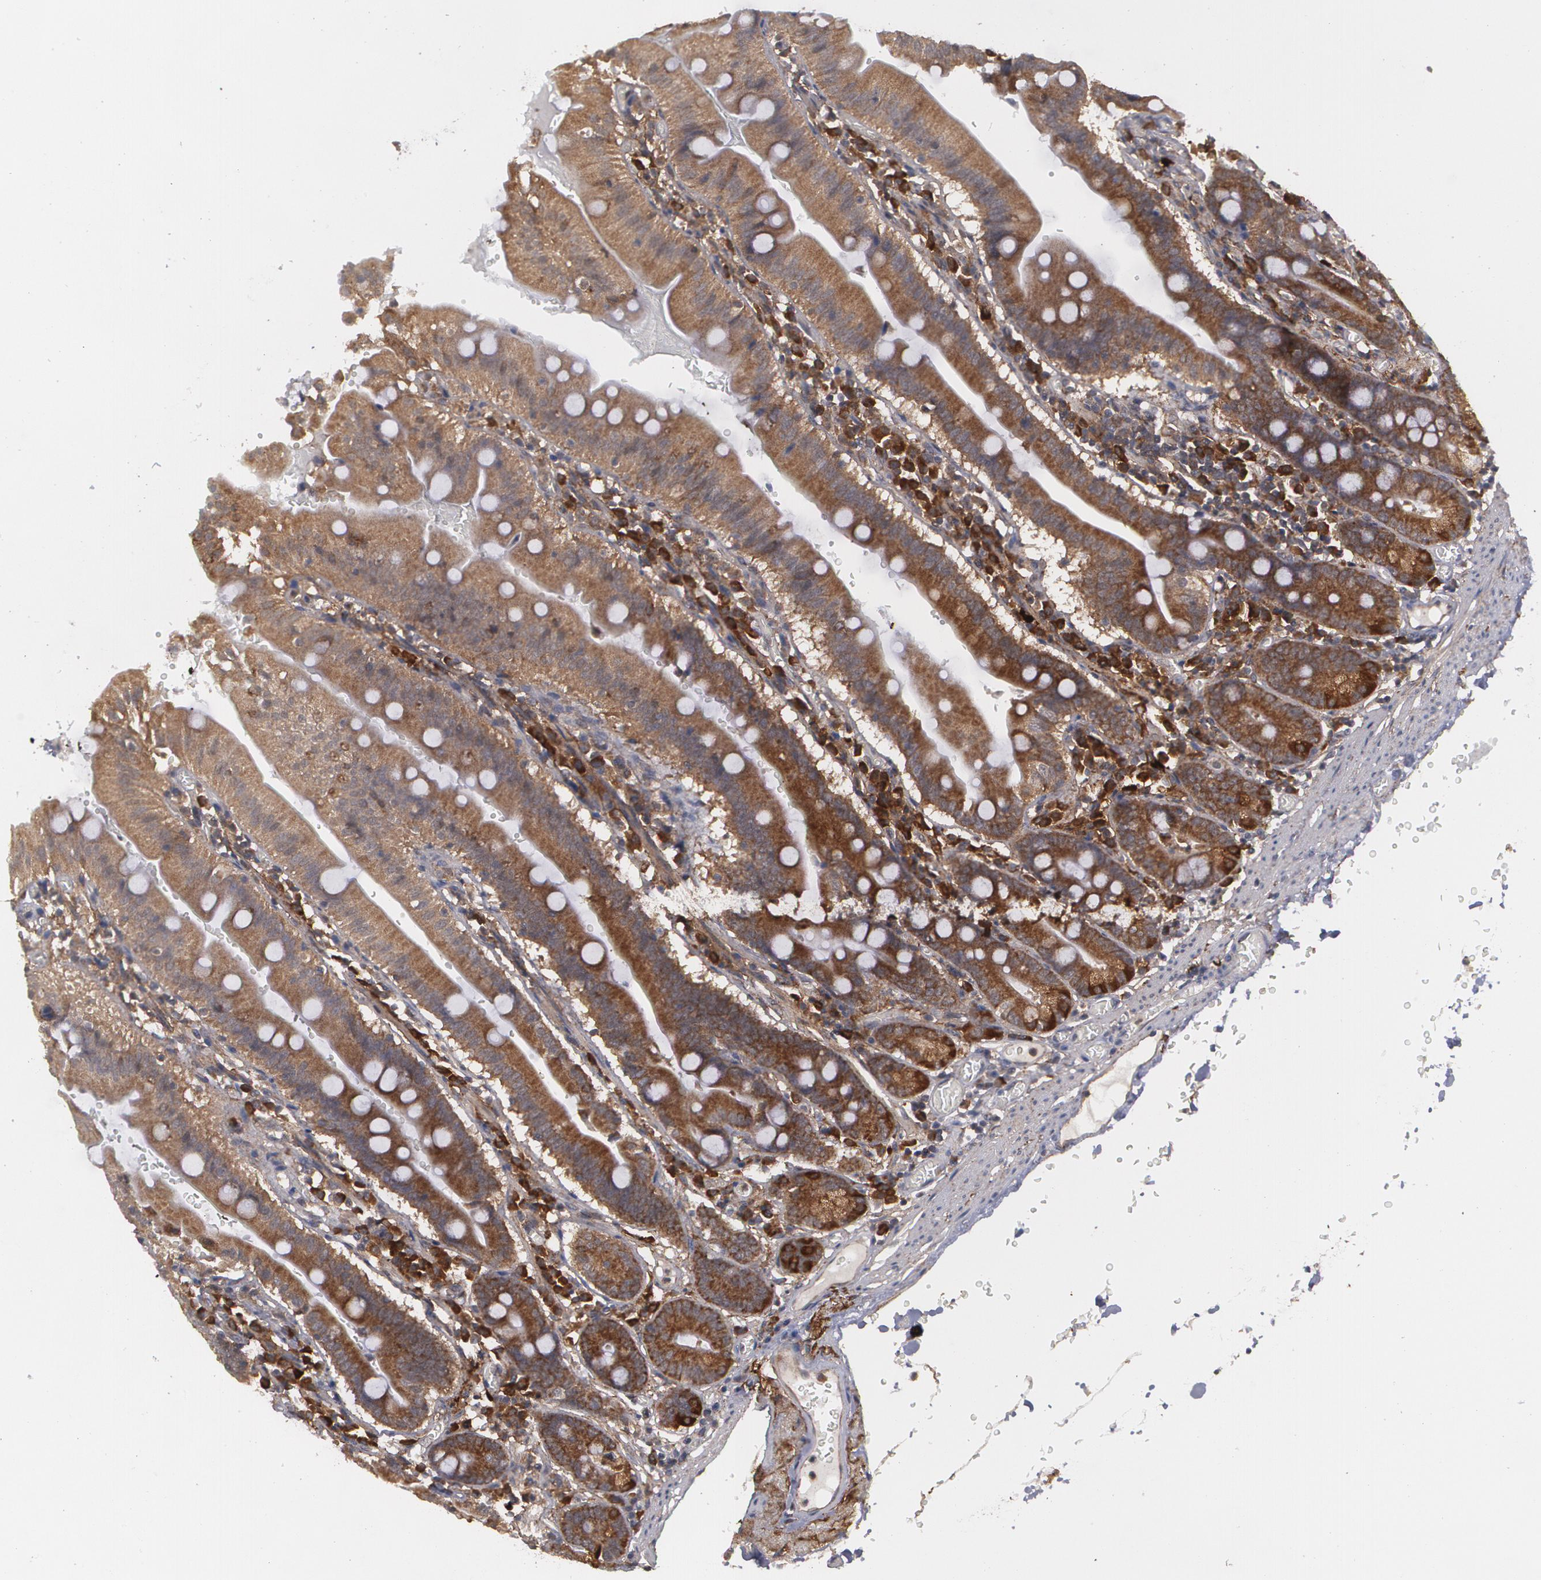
{"staining": {"intensity": "moderate", "quantity": ">75%", "location": "cytoplasmic/membranous"}, "tissue": "small intestine", "cell_type": "Glandular cells", "image_type": "normal", "snomed": [{"axis": "morphology", "description": "Normal tissue, NOS"}, {"axis": "topography", "description": "Small intestine"}], "caption": "The histopathology image displays immunohistochemical staining of unremarkable small intestine. There is moderate cytoplasmic/membranous expression is present in about >75% of glandular cells. Using DAB (brown) and hematoxylin (blue) stains, captured at high magnification using brightfield microscopy.", "gene": "BMP6", "patient": {"sex": "male", "age": 71}}